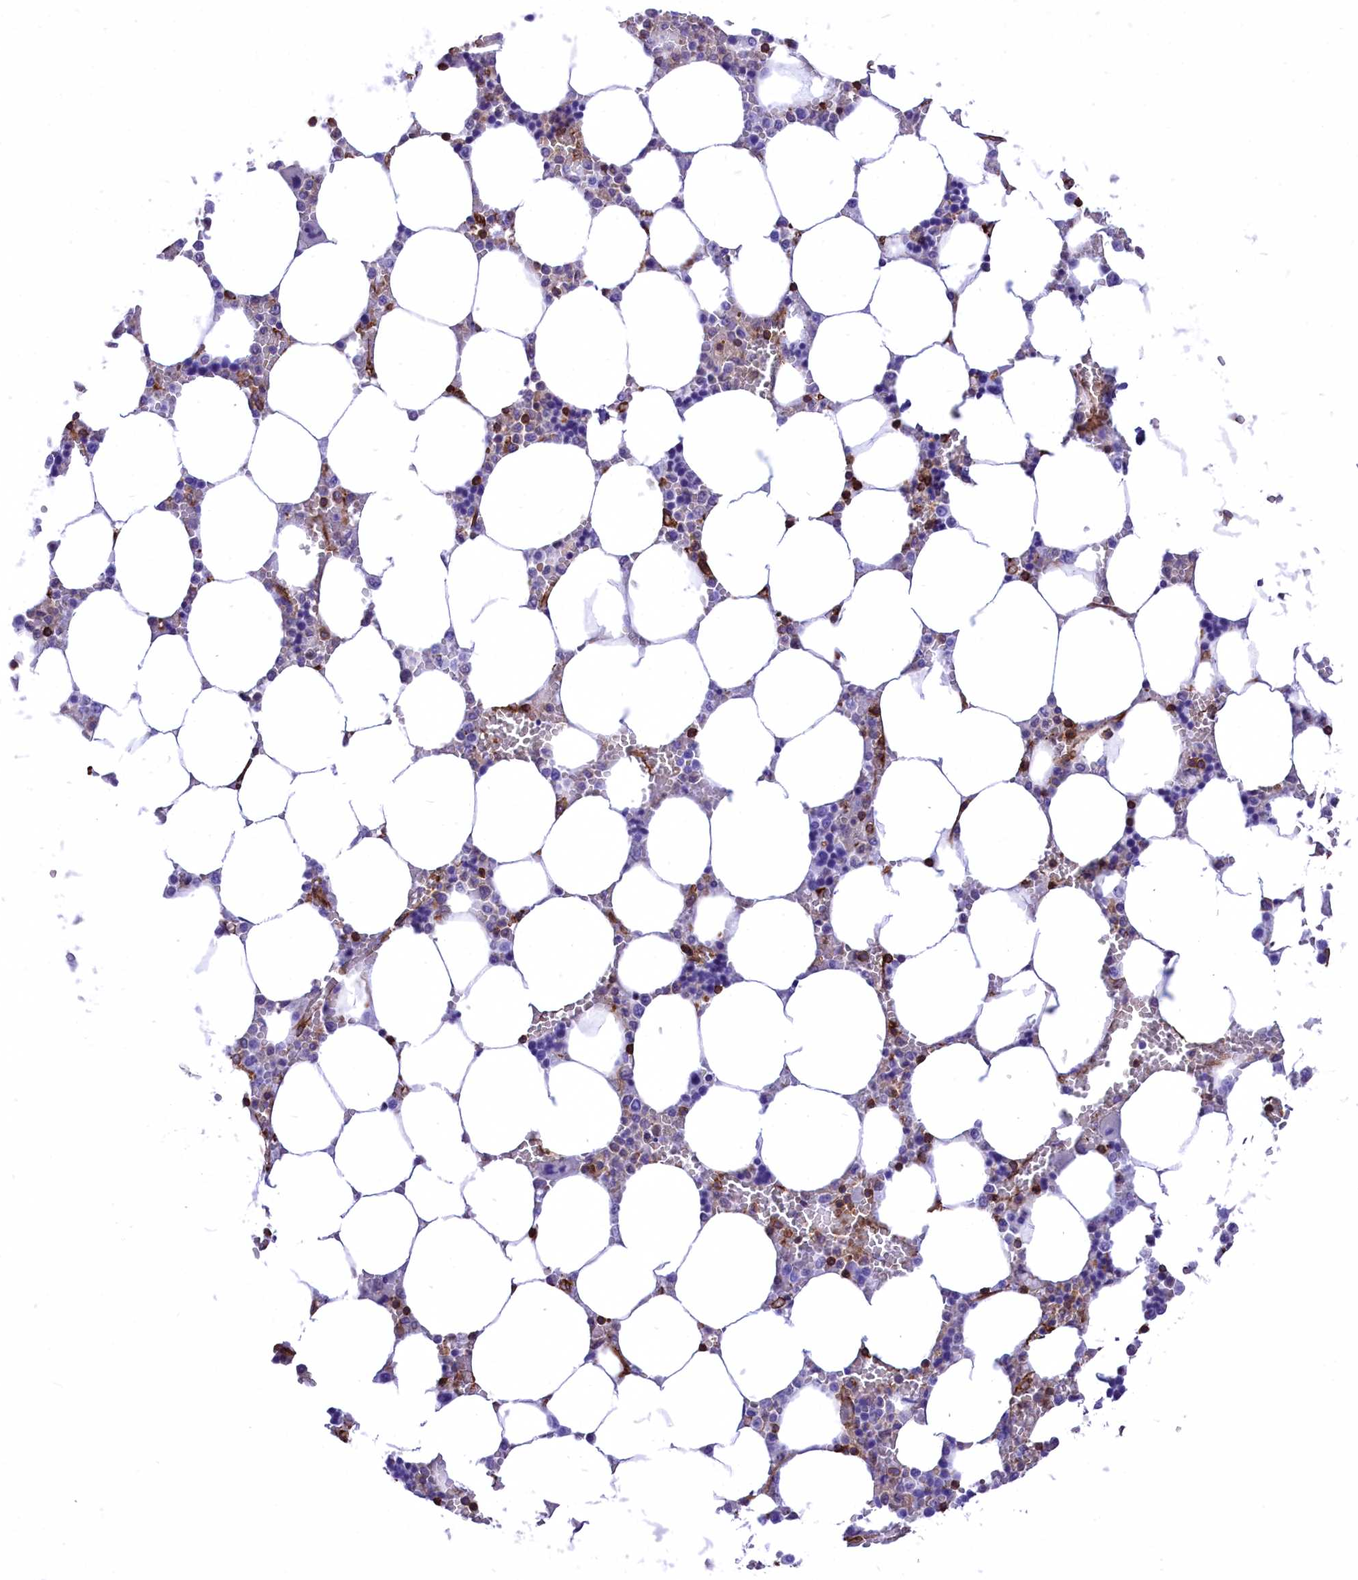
{"staining": {"intensity": "moderate", "quantity": "<25%", "location": "cytoplasmic/membranous"}, "tissue": "bone marrow", "cell_type": "Hematopoietic cells", "image_type": "normal", "snomed": [{"axis": "morphology", "description": "Normal tissue, NOS"}, {"axis": "topography", "description": "Bone marrow"}], "caption": "Brown immunohistochemical staining in benign human bone marrow shows moderate cytoplasmic/membranous positivity in approximately <25% of hematopoietic cells.", "gene": "SEPTIN9", "patient": {"sex": "male", "age": 64}}